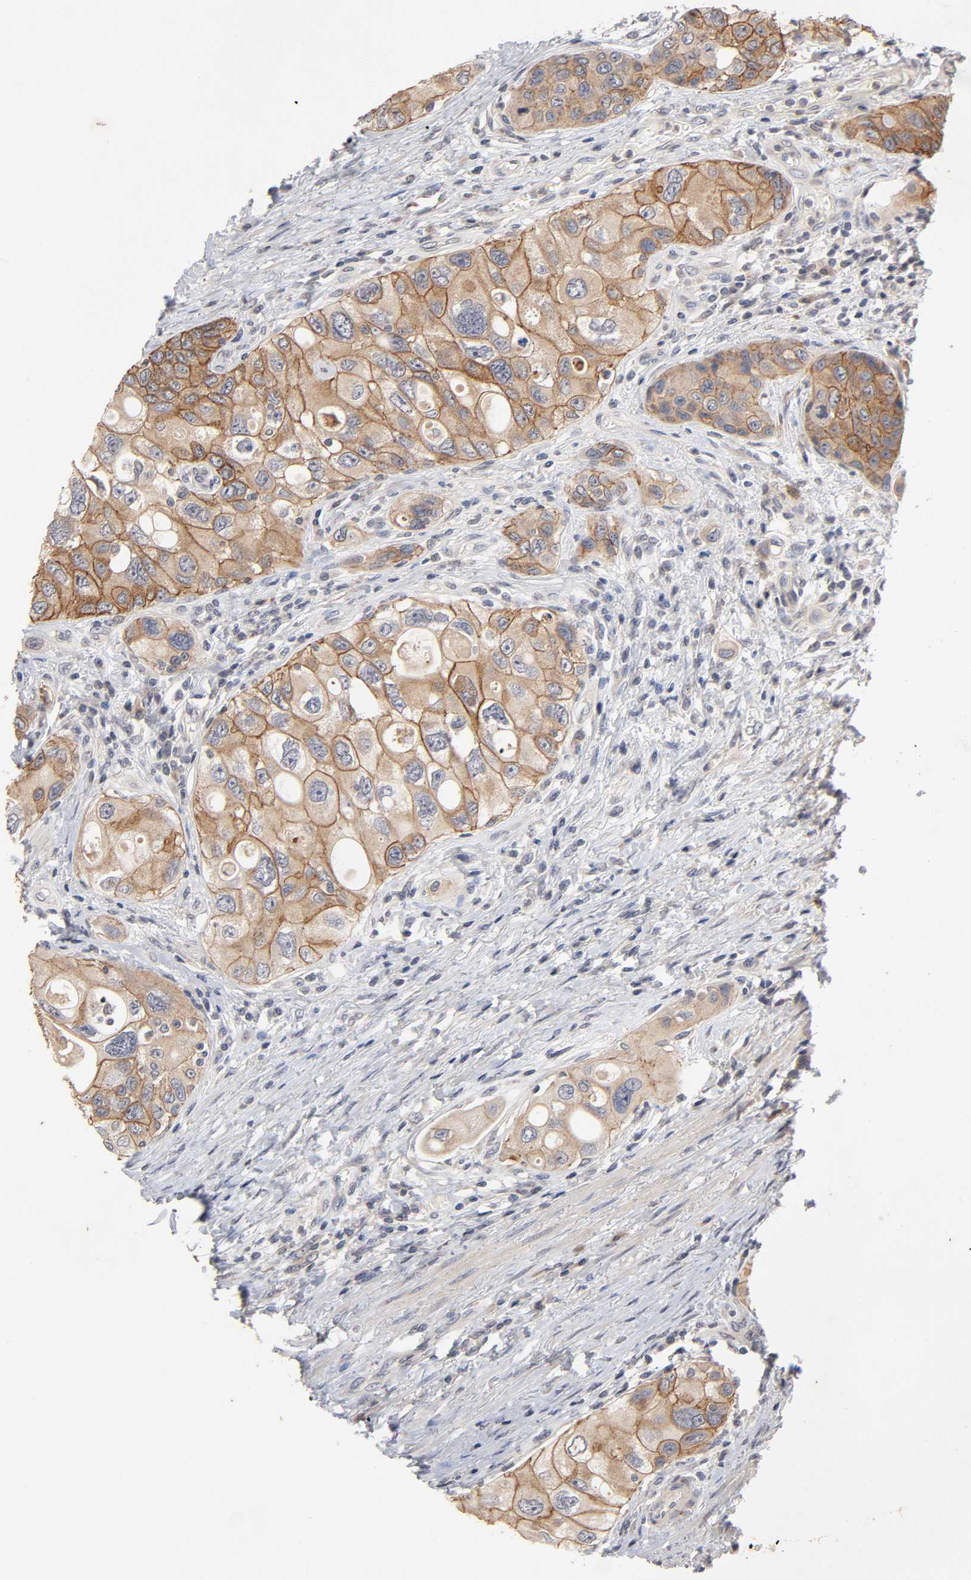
{"staining": {"intensity": "moderate", "quantity": ">75%", "location": "cytoplasmic/membranous"}, "tissue": "urothelial cancer", "cell_type": "Tumor cells", "image_type": "cancer", "snomed": [{"axis": "morphology", "description": "Urothelial carcinoma, High grade"}, {"axis": "topography", "description": "Urinary bladder"}], "caption": "High-grade urothelial carcinoma stained with immunohistochemistry (IHC) shows moderate cytoplasmic/membranous staining in approximately >75% of tumor cells.", "gene": "CXADR", "patient": {"sex": "female", "age": 56}}